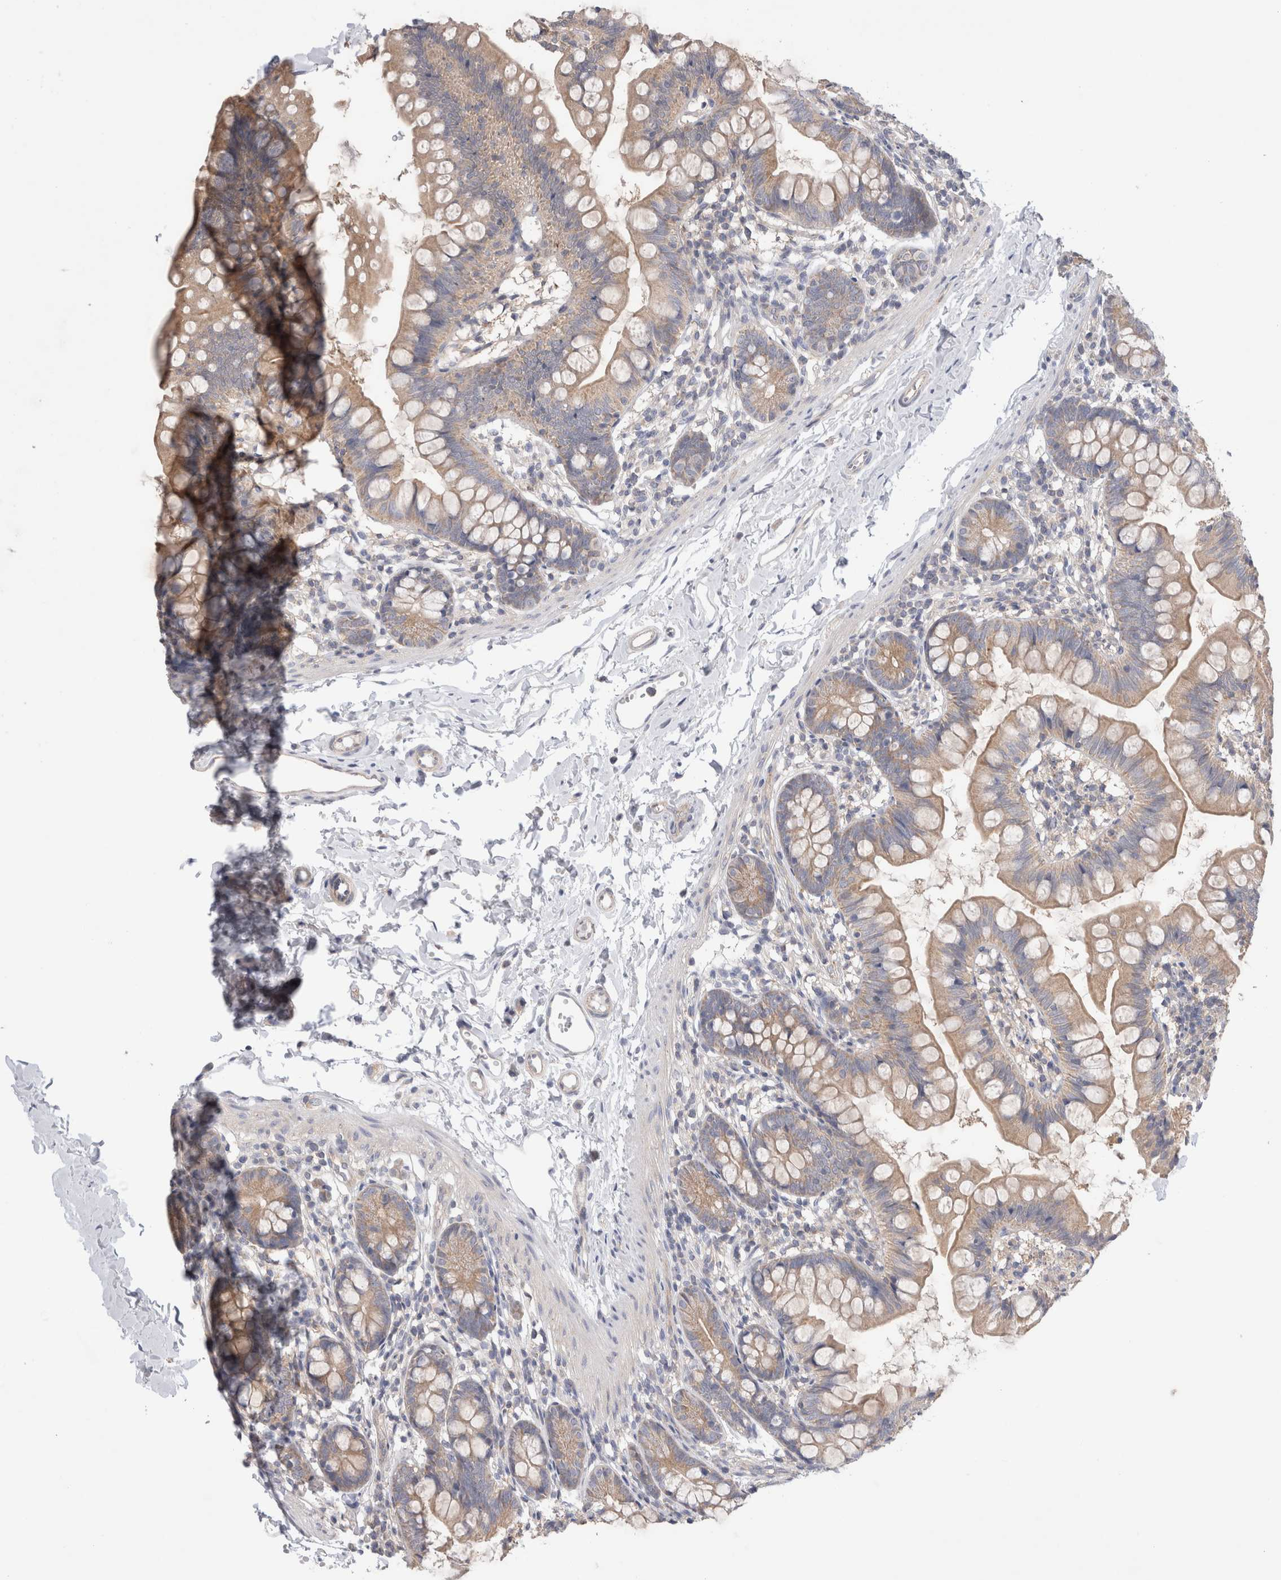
{"staining": {"intensity": "weak", "quantity": ">75%", "location": "cytoplasmic/membranous"}, "tissue": "small intestine", "cell_type": "Glandular cells", "image_type": "normal", "snomed": [{"axis": "morphology", "description": "Normal tissue, NOS"}, {"axis": "topography", "description": "Small intestine"}], "caption": "The photomicrograph shows immunohistochemical staining of normal small intestine. There is weak cytoplasmic/membranous staining is present in about >75% of glandular cells.", "gene": "IFT74", "patient": {"sex": "male", "age": 7}}